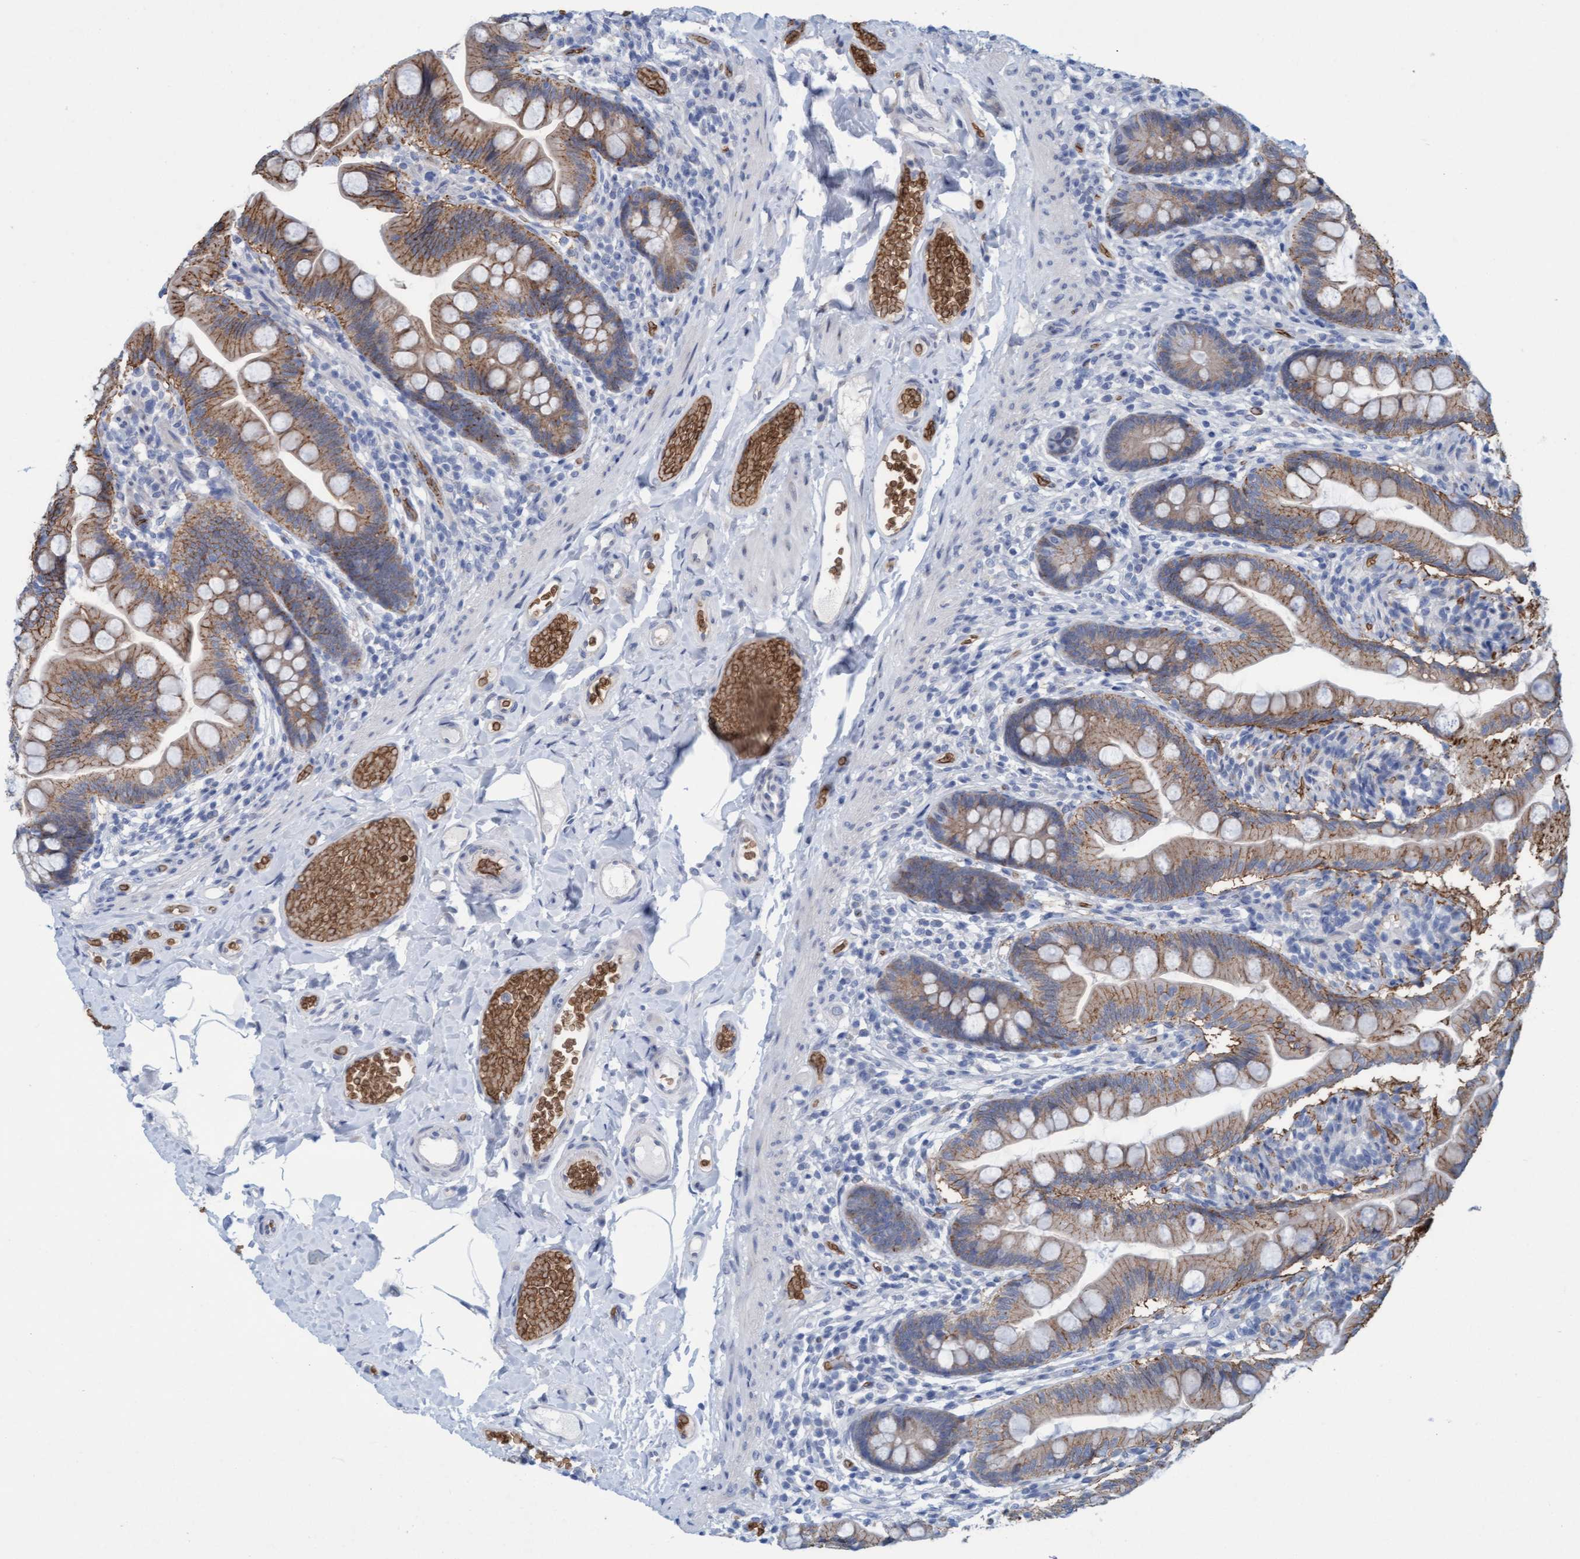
{"staining": {"intensity": "moderate", "quantity": "25%-75%", "location": "cytoplasmic/membranous"}, "tissue": "small intestine", "cell_type": "Glandular cells", "image_type": "normal", "snomed": [{"axis": "morphology", "description": "Normal tissue, NOS"}, {"axis": "topography", "description": "Small intestine"}], "caption": "High-power microscopy captured an immunohistochemistry (IHC) photomicrograph of normal small intestine, revealing moderate cytoplasmic/membranous positivity in about 25%-75% of glandular cells. (brown staining indicates protein expression, while blue staining denotes nuclei).", "gene": "SPEM2", "patient": {"sex": "female", "age": 56}}